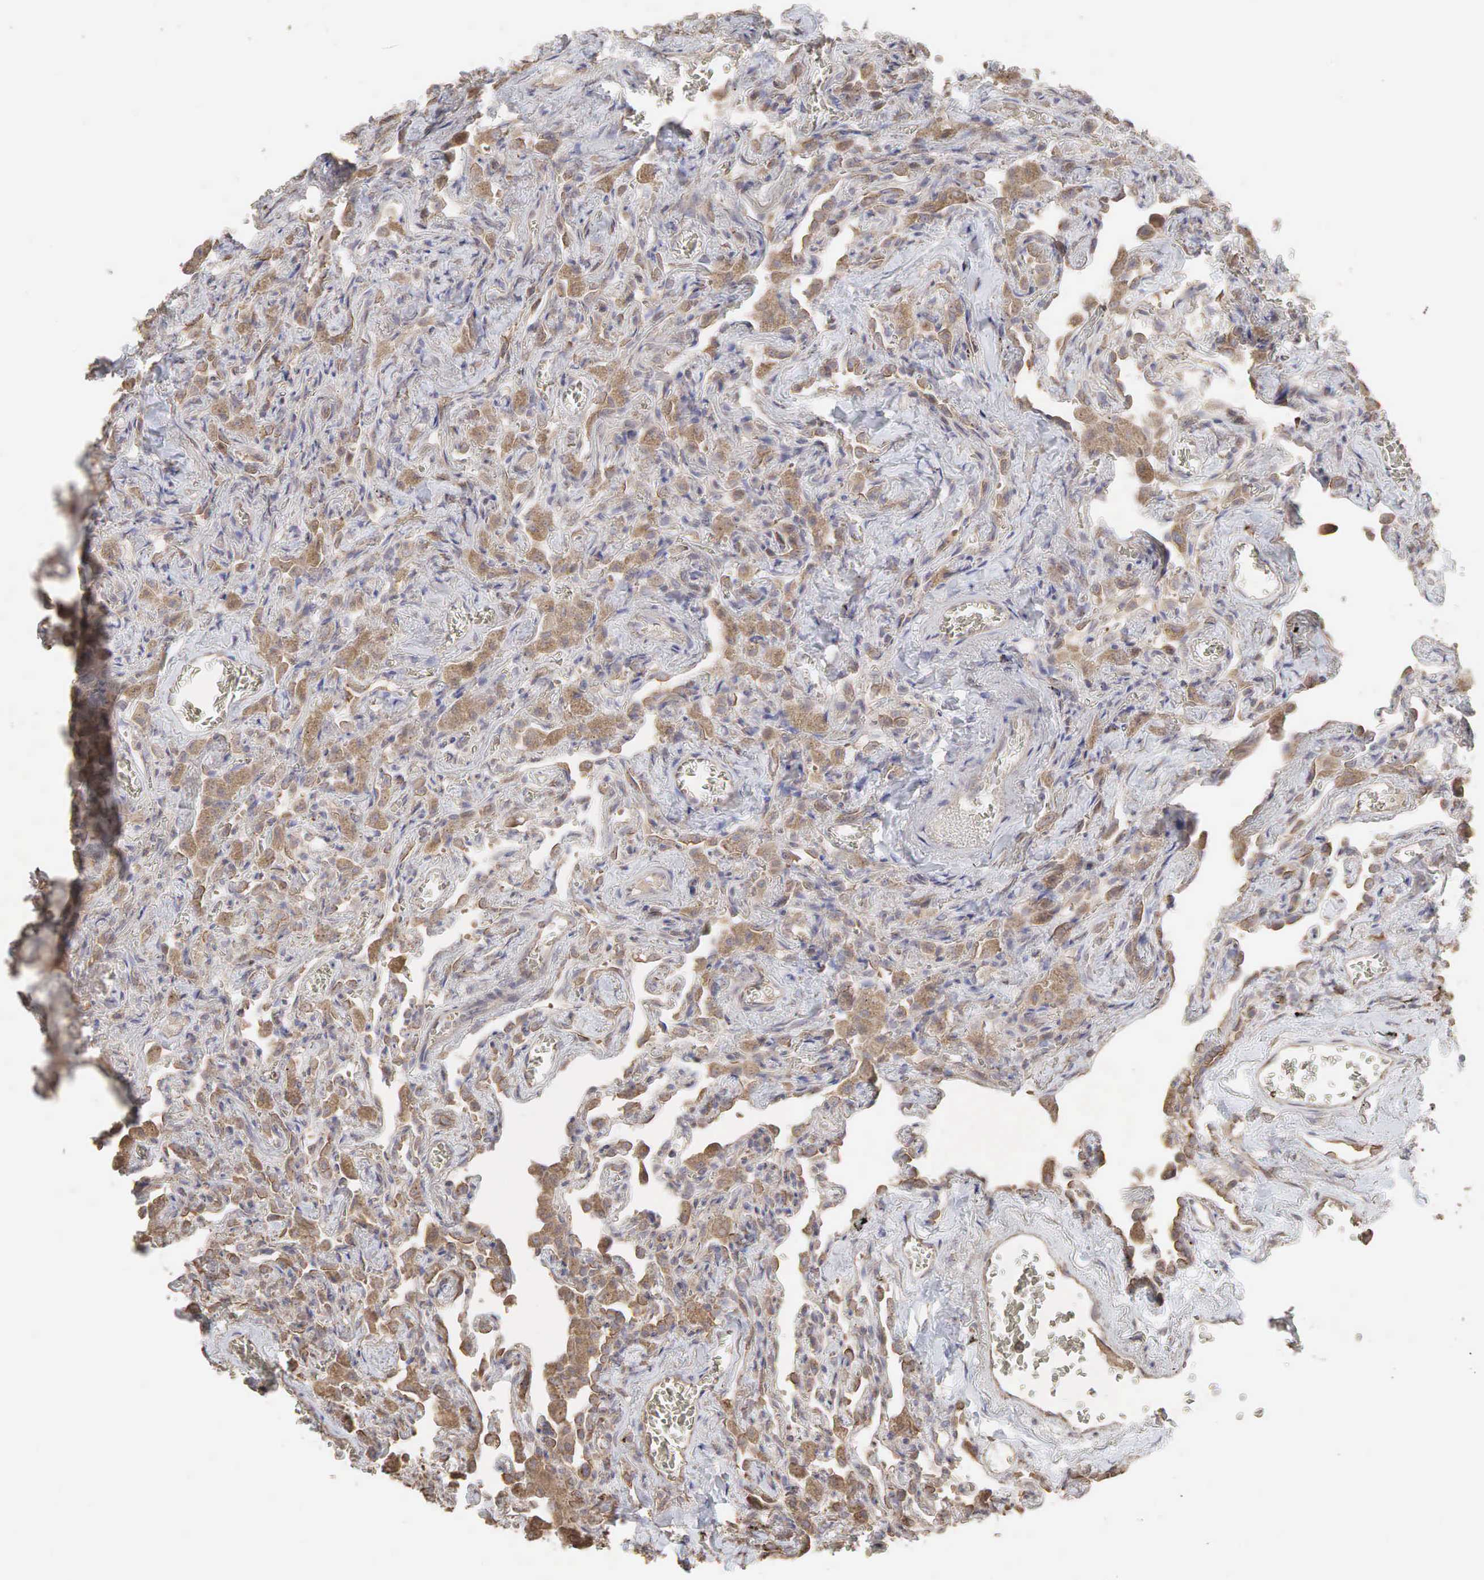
{"staining": {"intensity": "moderate", "quantity": ">75%", "location": "cytoplasmic/membranous,nuclear"}, "tissue": "lung", "cell_type": "Alveolar cells", "image_type": "normal", "snomed": [{"axis": "morphology", "description": "Normal tissue, NOS"}, {"axis": "topography", "description": "Lung"}], "caption": "Immunohistochemistry staining of unremarkable lung, which reveals medium levels of moderate cytoplasmic/membranous,nuclear expression in about >75% of alveolar cells indicating moderate cytoplasmic/membranous,nuclear protein positivity. The staining was performed using DAB (brown) for protein detection and nuclei were counterstained in hematoxylin (blue).", "gene": "PABPC5", "patient": {"sex": "male", "age": 73}}